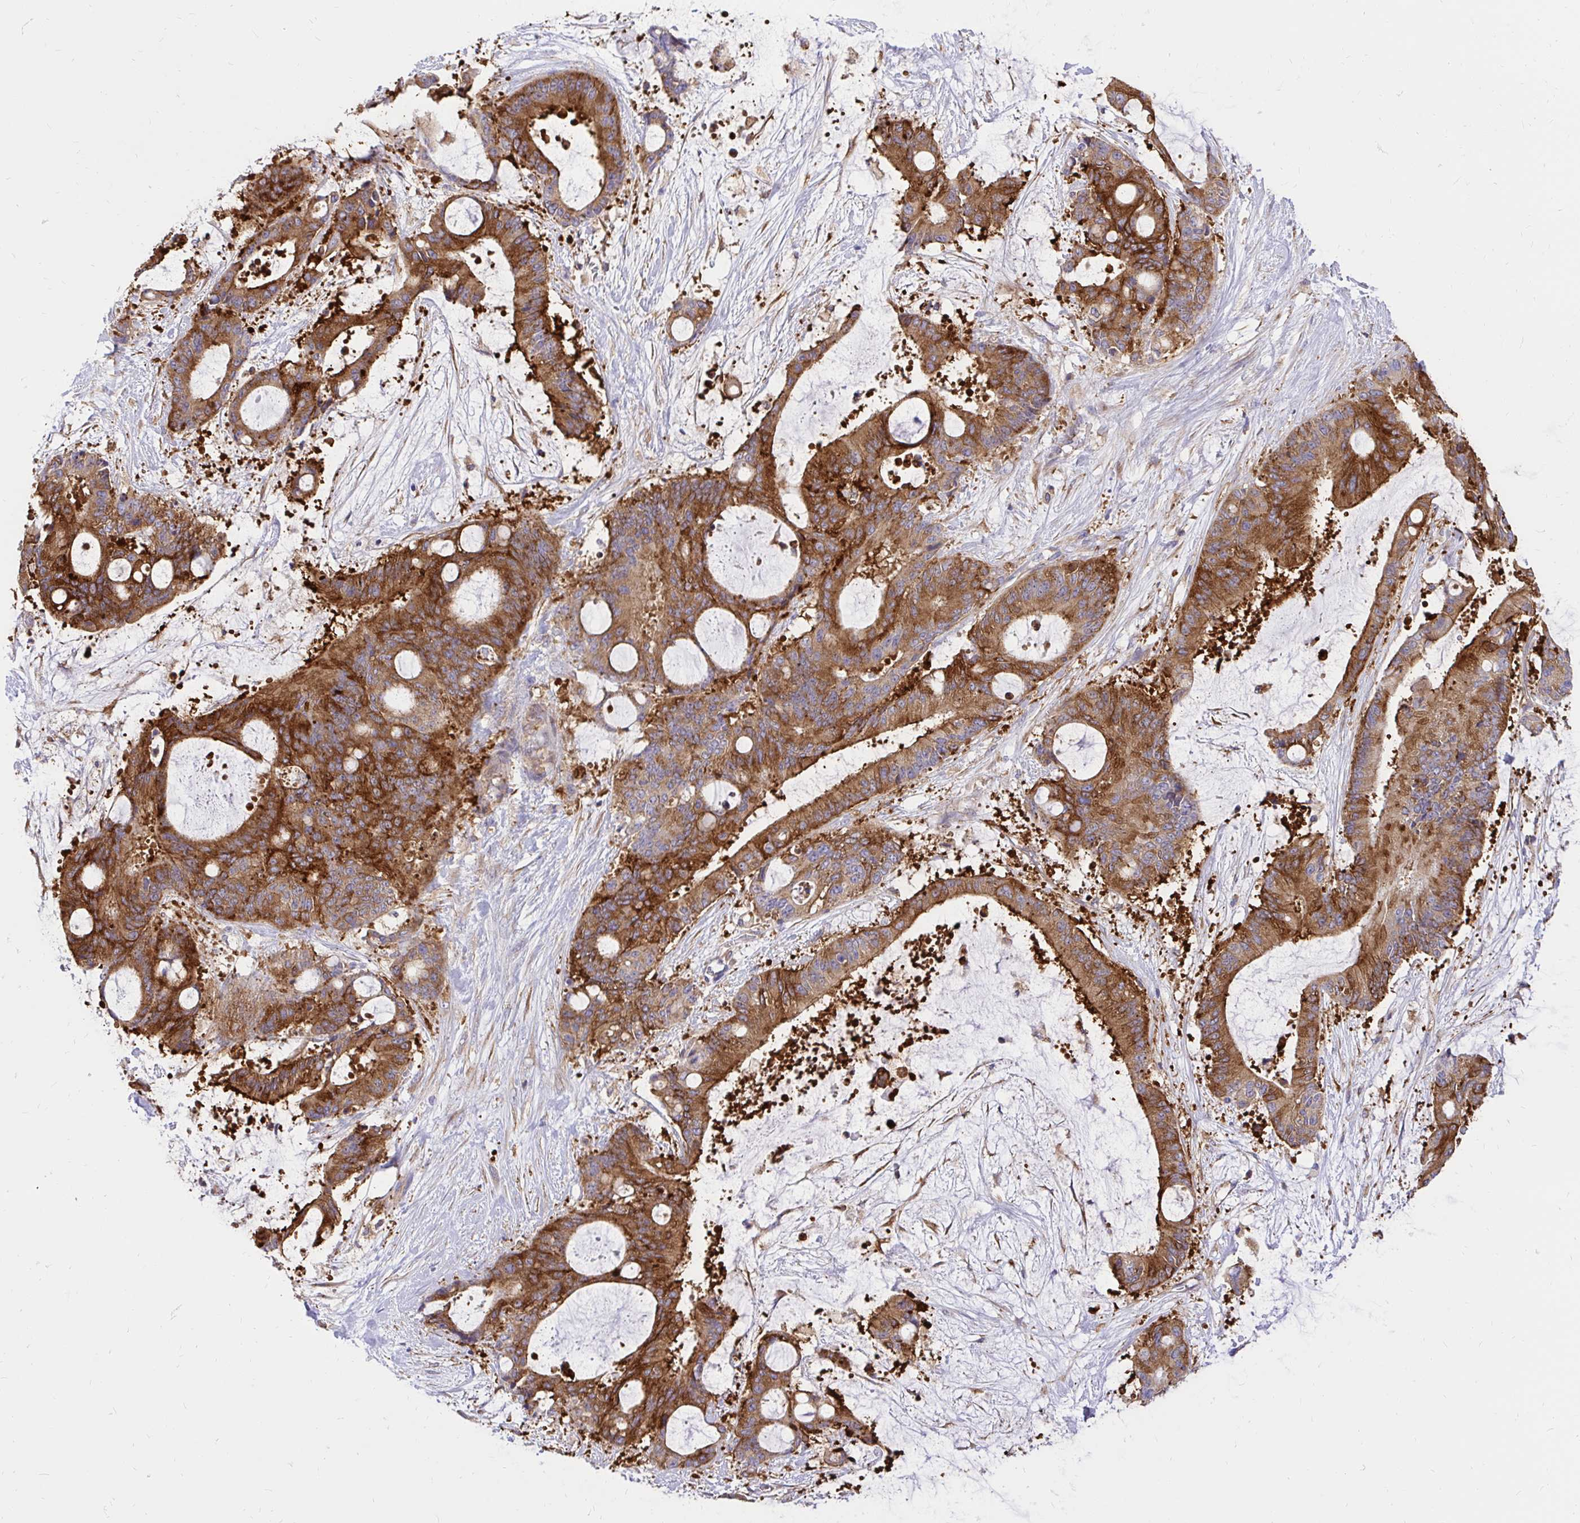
{"staining": {"intensity": "strong", "quantity": ">75%", "location": "cytoplasmic/membranous"}, "tissue": "liver cancer", "cell_type": "Tumor cells", "image_type": "cancer", "snomed": [{"axis": "morphology", "description": "Normal tissue, NOS"}, {"axis": "morphology", "description": "Cholangiocarcinoma"}, {"axis": "topography", "description": "Liver"}, {"axis": "topography", "description": "Peripheral nerve tissue"}], "caption": "Immunohistochemistry (IHC) photomicrograph of human liver cholangiocarcinoma stained for a protein (brown), which exhibits high levels of strong cytoplasmic/membranous positivity in approximately >75% of tumor cells.", "gene": "ABCB10", "patient": {"sex": "female", "age": 73}}